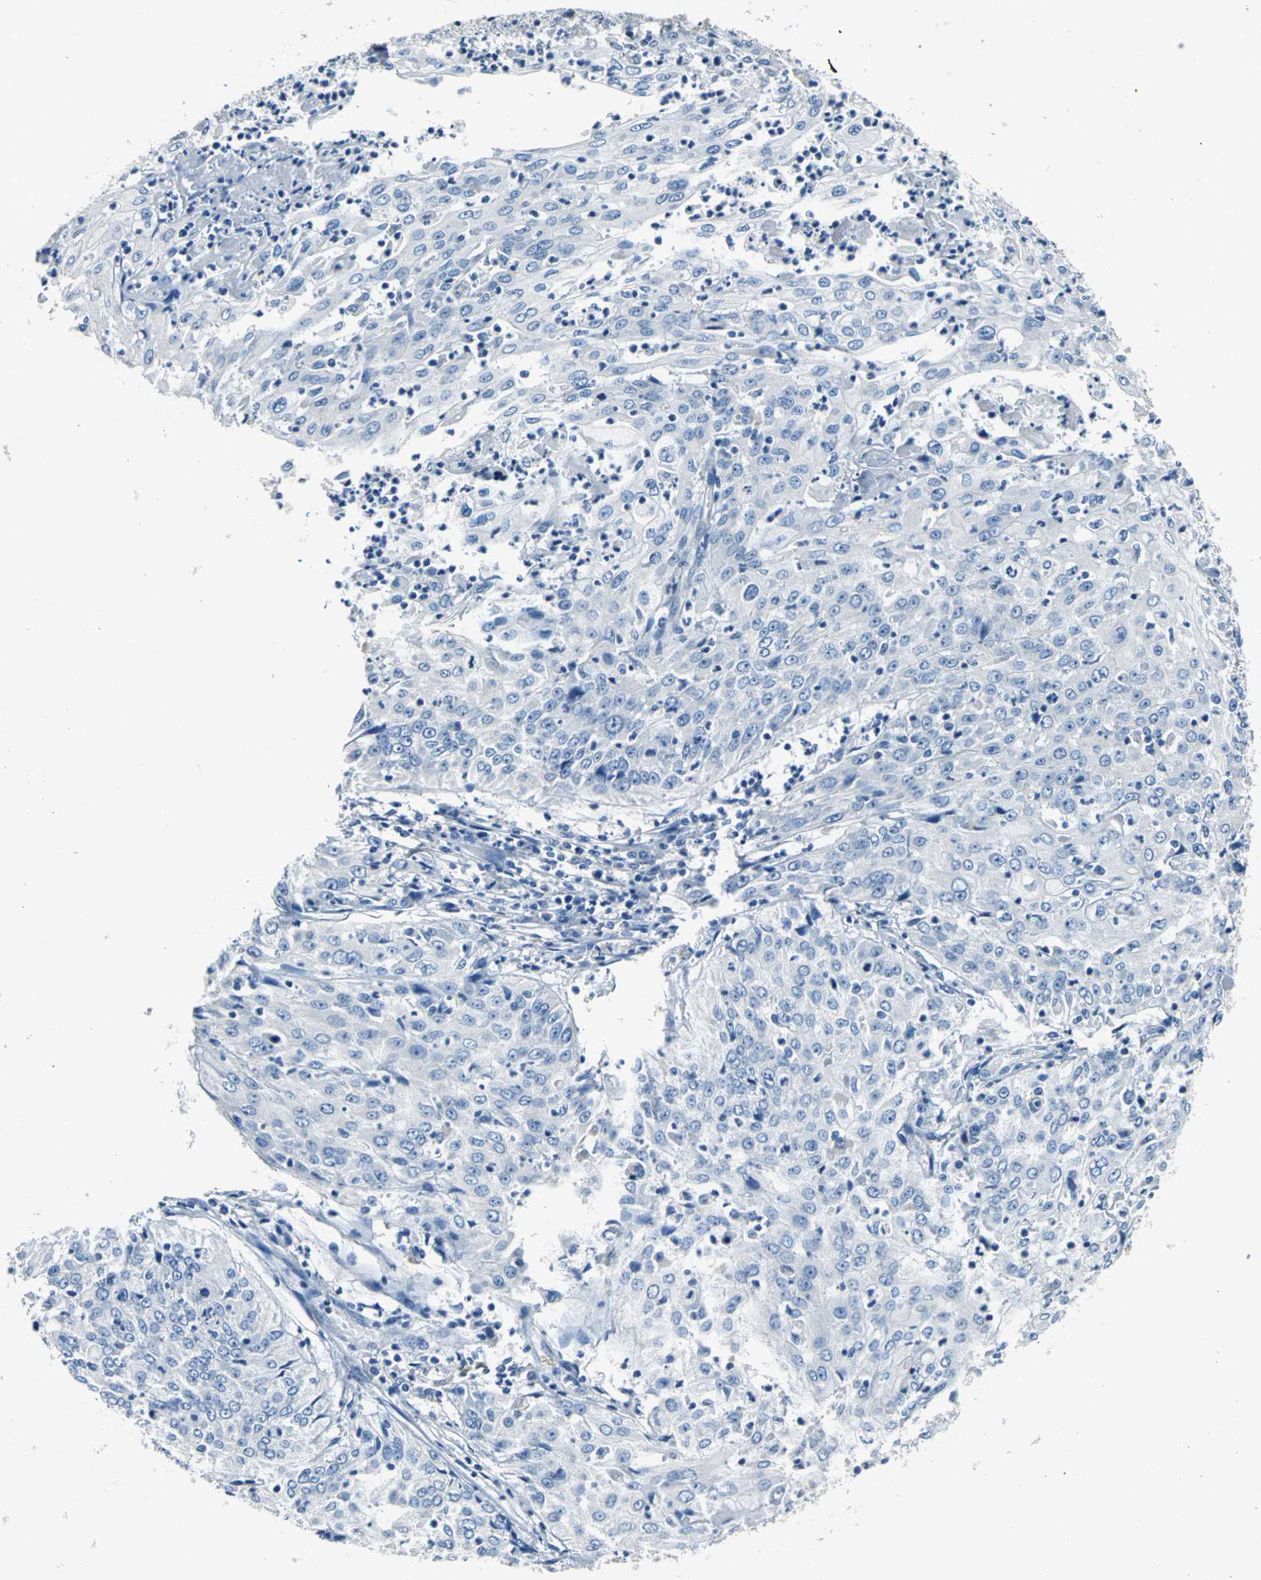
{"staining": {"intensity": "negative", "quantity": "none", "location": "none"}, "tissue": "cervical cancer", "cell_type": "Tumor cells", "image_type": "cancer", "snomed": [{"axis": "morphology", "description": "Squamous cell carcinoma, NOS"}, {"axis": "topography", "description": "Cervix"}], "caption": "Immunohistochemistry photomicrograph of human cervical squamous cell carcinoma stained for a protein (brown), which exhibits no staining in tumor cells.", "gene": "EFNB3", "patient": {"sex": "female", "age": 39}}